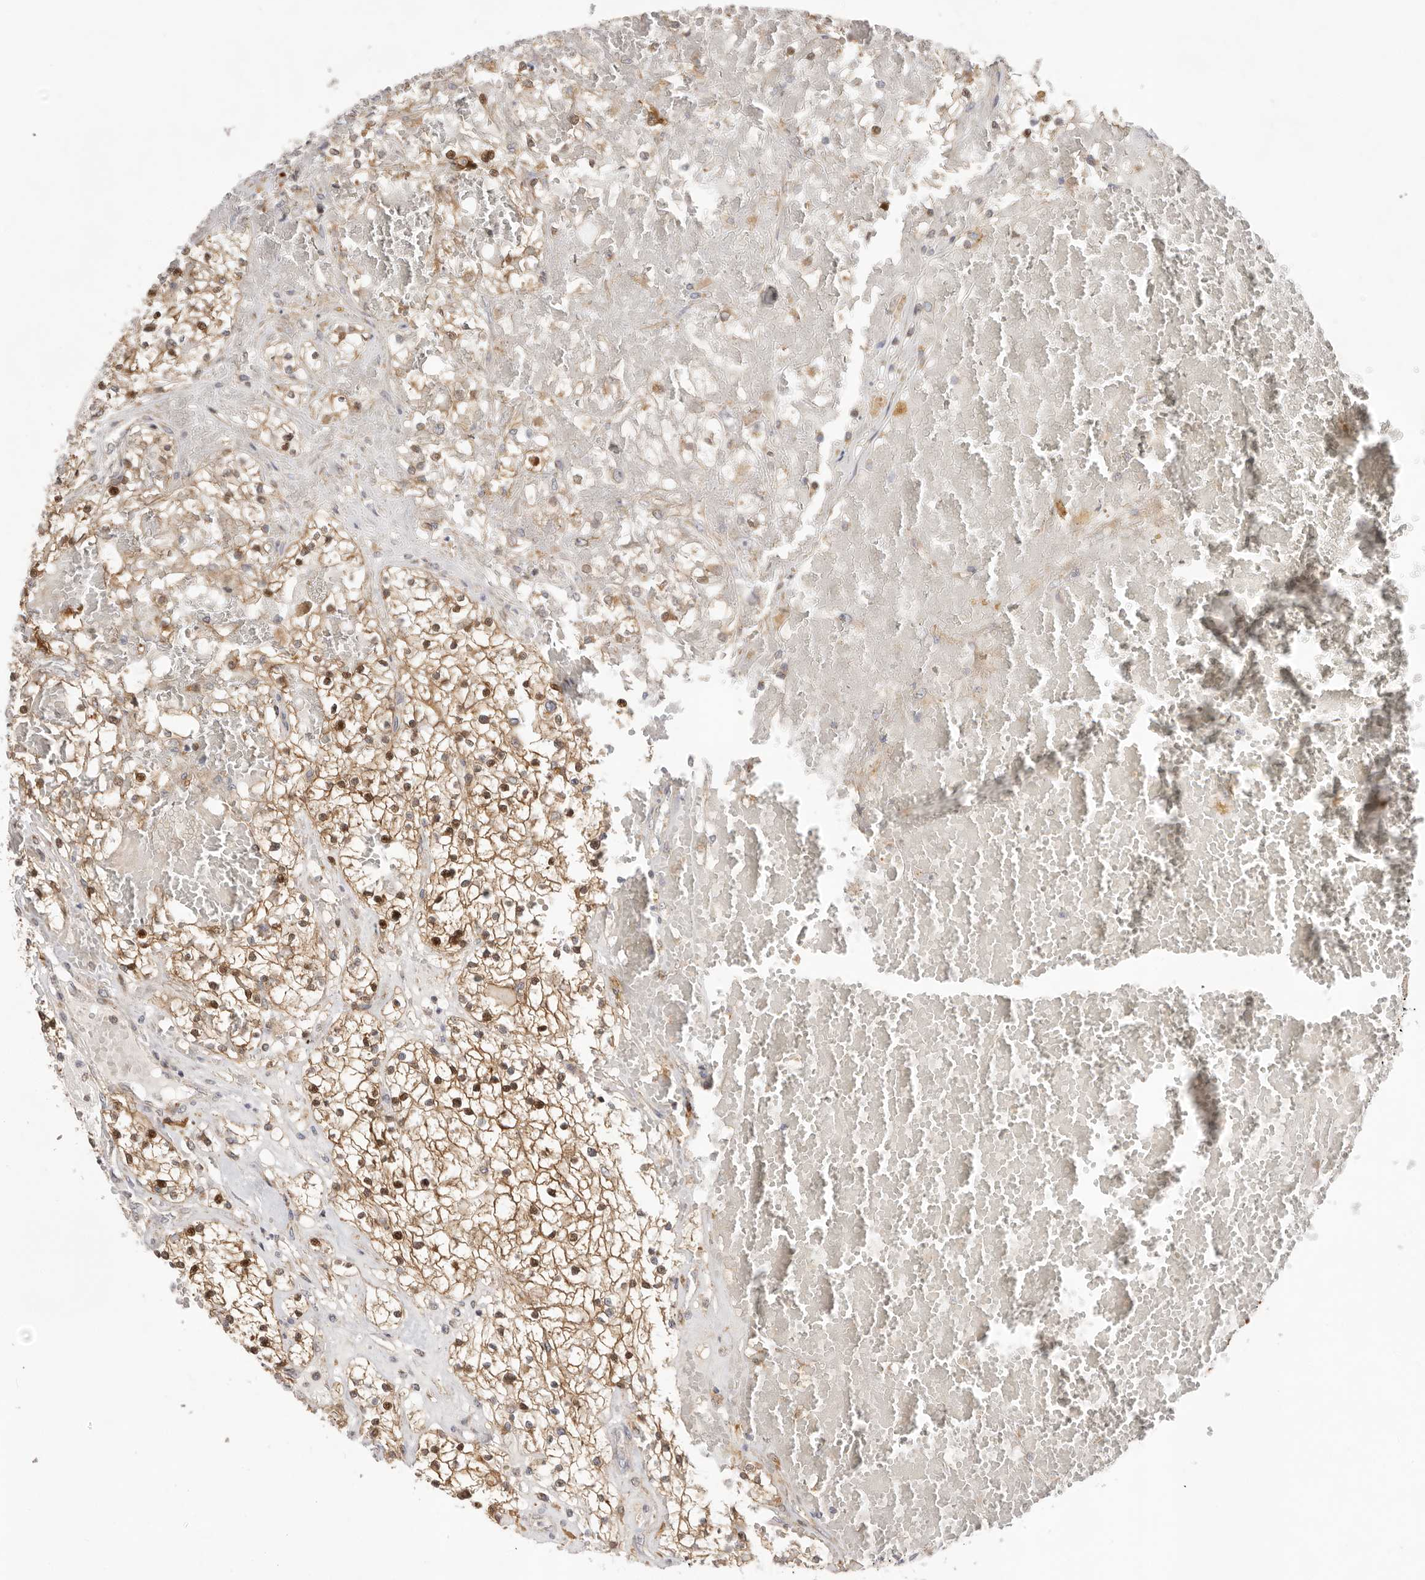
{"staining": {"intensity": "moderate", "quantity": ">75%", "location": "cytoplasmic/membranous,nuclear"}, "tissue": "renal cancer", "cell_type": "Tumor cells", "image_type": "cancer", "snomed": [{"axis": "morphology", "description": "Normal tissue, NOS"}, {"axis": "morphology", "description": "Adenocarcinoma, NOS"}, {"axis": "topography", "description": "Kidney"}], "caption": "Tumor cells reveal medium levels of moderate cytoplasmic/membranous and nuclear expression in approximately >75% of cells in renal cancer (adenocarcinoma).", "gene": "USH1C", "patient": {"sex": "male", "age": 68}}